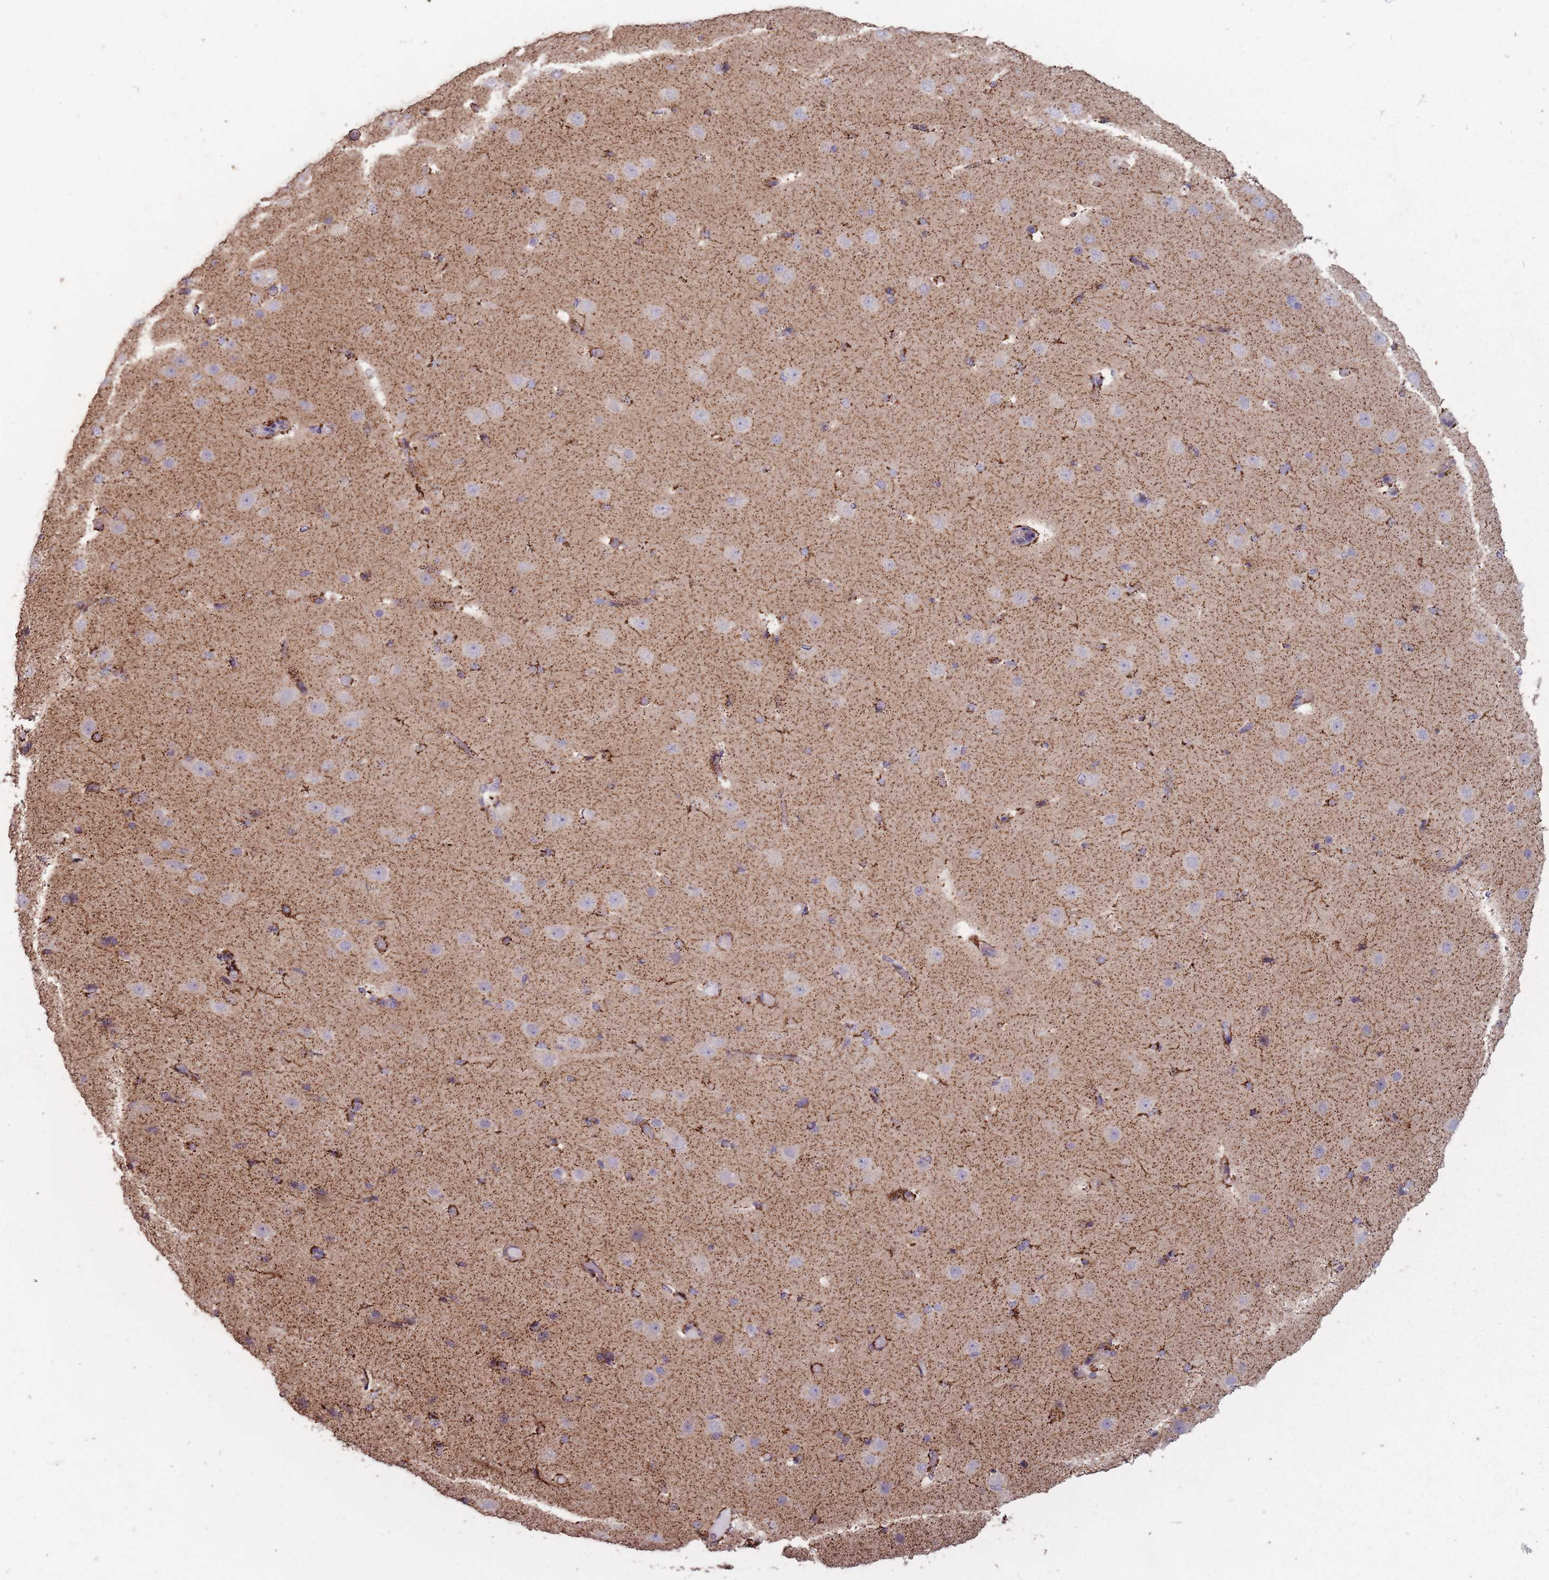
{"staining": {"intensity": "strong", "quantity": "25%-75%", "location": "cytoplasmic/membranous"}, "tissue": "cerebral cortex", "cell_type": "Endothelial cells", "image_type": "normal", "snomed": [{"axis": "morphology", "description": "Normal tissue, NOS"}, {"axis": "morphology", "description": "Inflammation, NOS"}, {"axis": "topography", "description": "Cerebral cortex"}], "caption": "Immunohistochemistry staining of benign cerebral cortex, which reveals high levels of strong cytoplasmic/membranous staining in approximately 25%-75% of endothelial cells indicating strong cytoplasmic/membranous protein expression. The staining was performed using DAB (brown) for protein detection and nuclei were counterstained in hematoxylin (blue).", "gene": "CNOT8", "patient": {"sex": "male", "age": 6}}